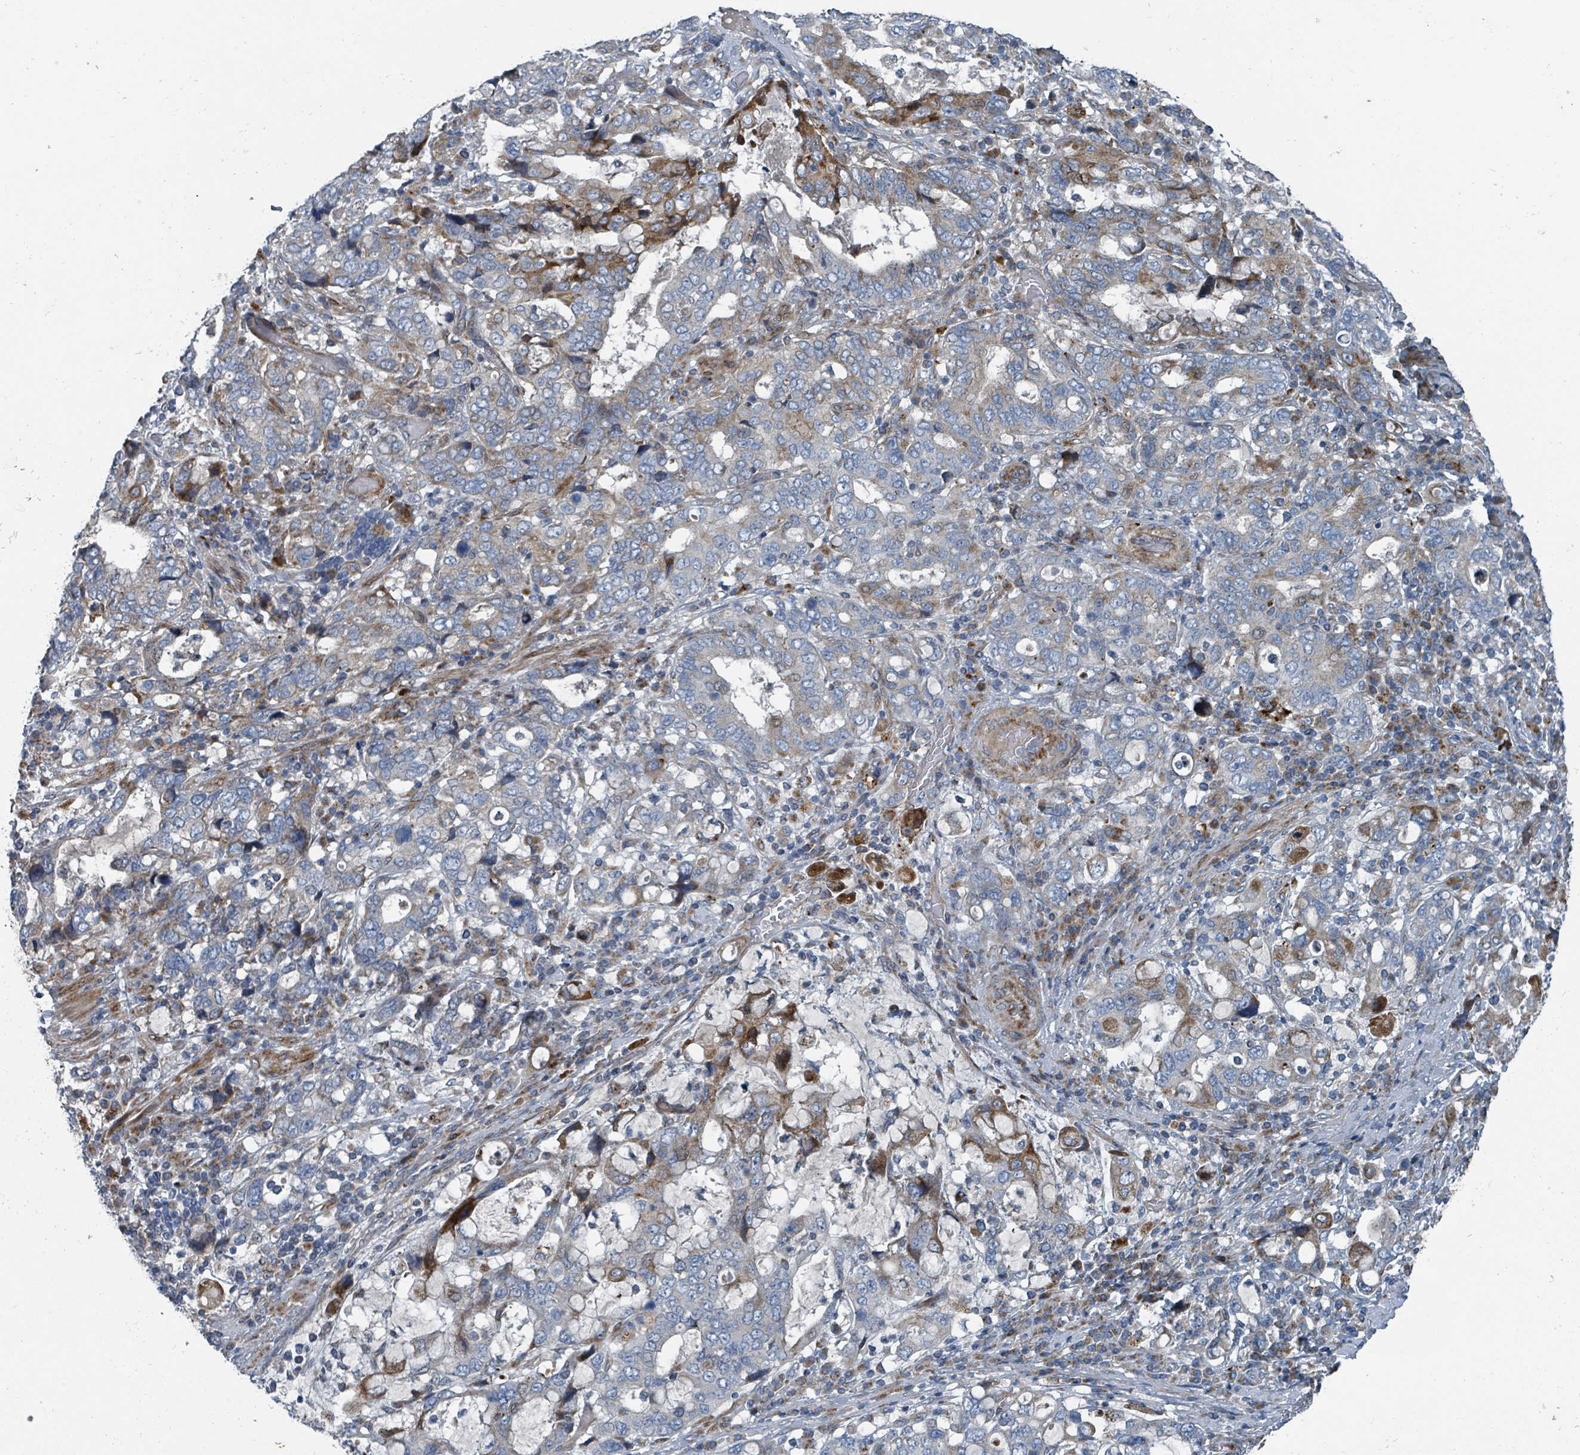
{"staining": {"intensity": "moderate", "quantity": "<25%", "location": "cytoplasmic/membranous"}, "tissue": "stomach cancer", "cell_type": "Tumor cells", "image_type": "cancer", "snomed": [{"axis": "morphology", "description": "Adenocarcinoma, NOS"}, {"axis": "topography", "description": "Stomach, upper"}, {"axis": "topography", "description": "Stomach"}], "caption": "Stomach cancer (adenocarcinoma) stained with DAB (3,3'-diaminobenzidine) IHC reveals low levels of moderate cytoplasmic/membranous staining in approximately <25% of tumor cells.", "gene": "DIPK2A", "patient": {"sex": "male", "age": 62}}